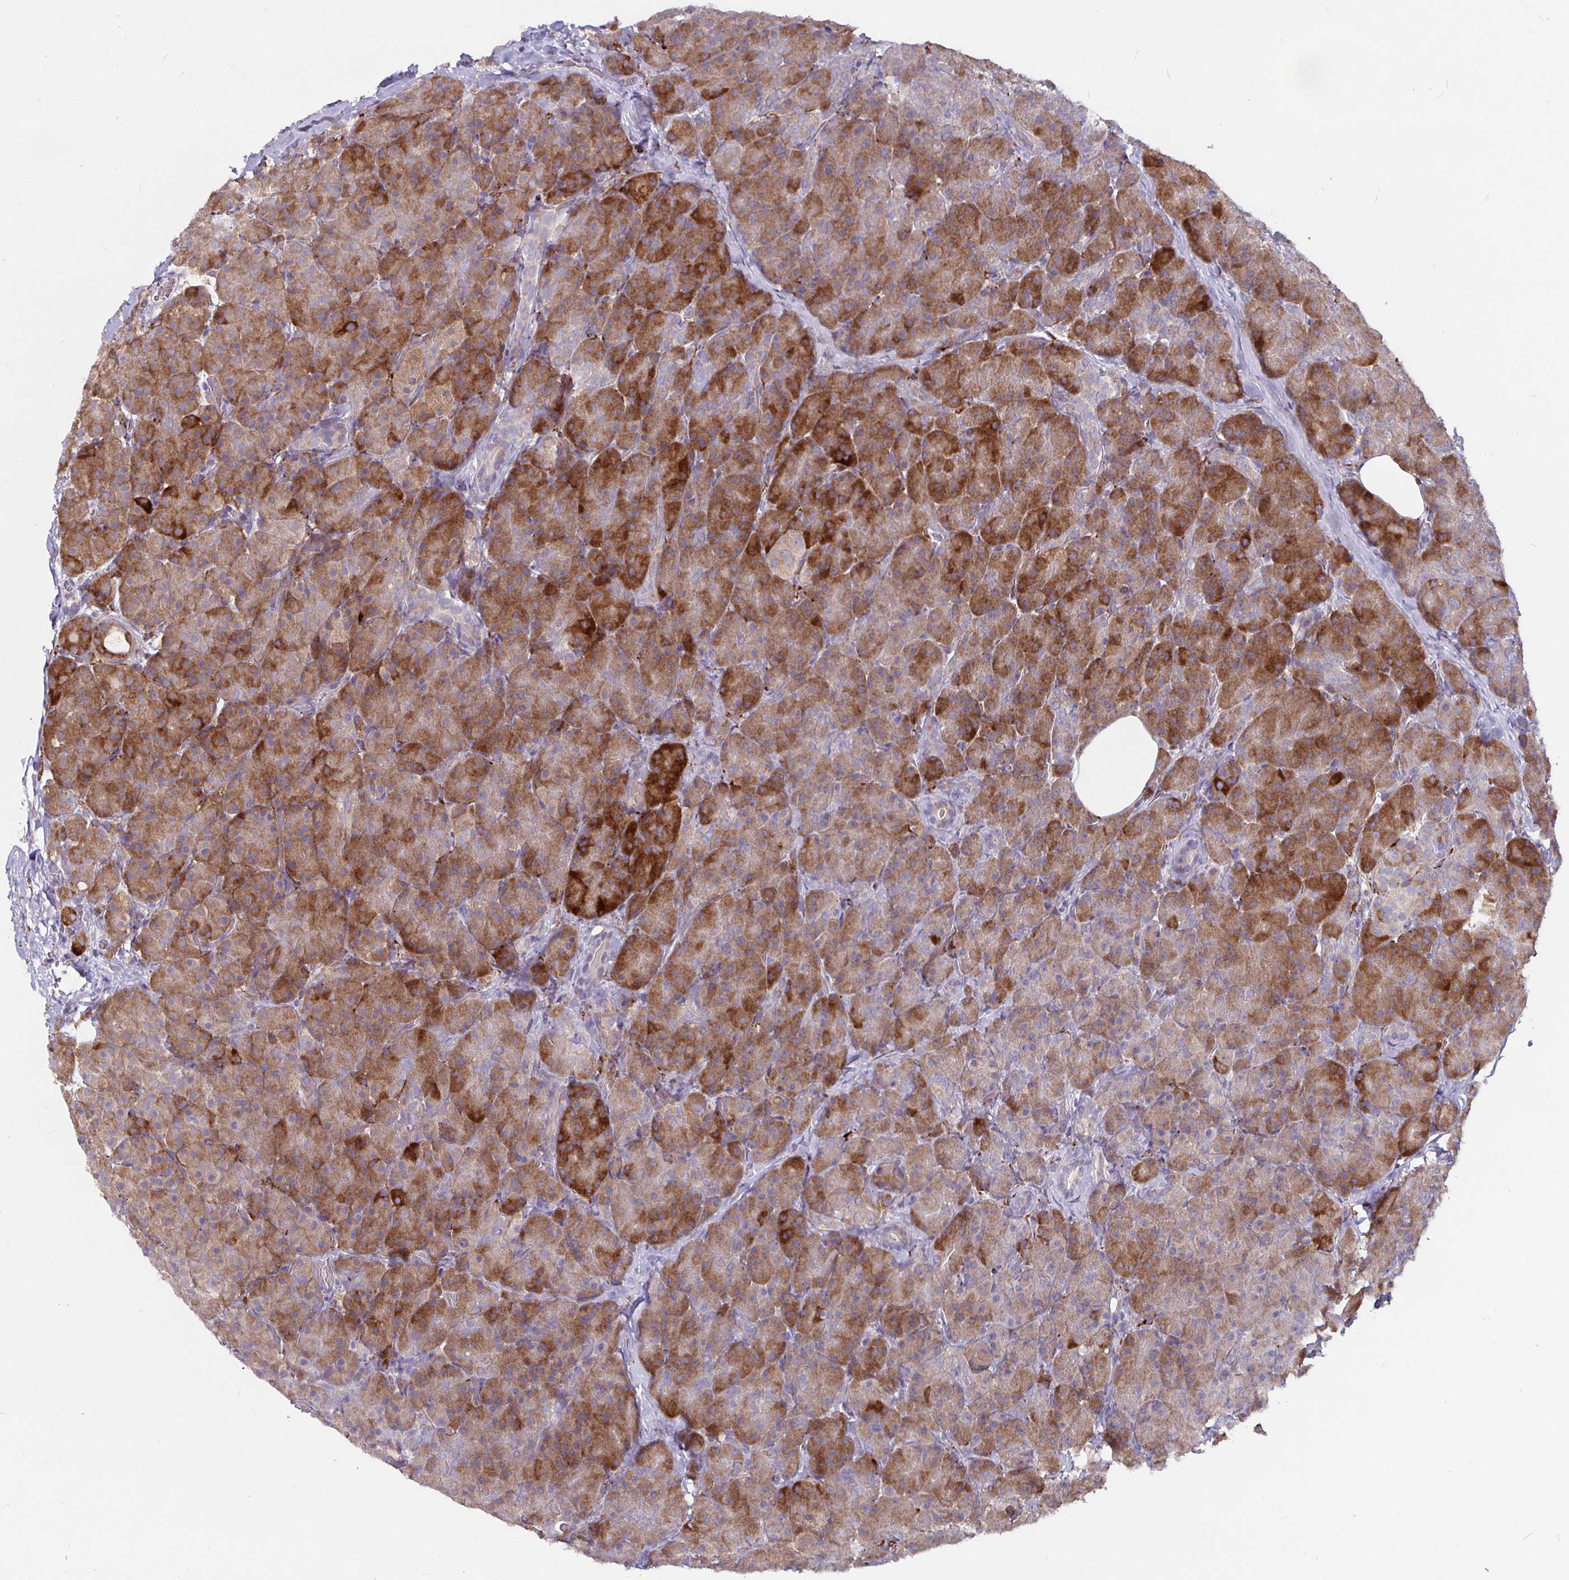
{"staining": {"intensity": "strong", "quantity": "25%-75%", "location": "cytoplasmic/membranous"}, "tissue": "pancreas", "cell_type": "Exocrine glandular cells", "image_type": "normal", "snomed": [{"axis": "morphology", "description": "Normal tissue, NOS"}, {"axis": "topography", "description": "Pancreas"}], "caption": "A photomicrograph of pancreas stained for a protein shows strong cytoplasmic/membranous brown staining in exocrine glandular cells.", "gene": "P4HA2", "patient": {"sex": "male", "age": 57}}